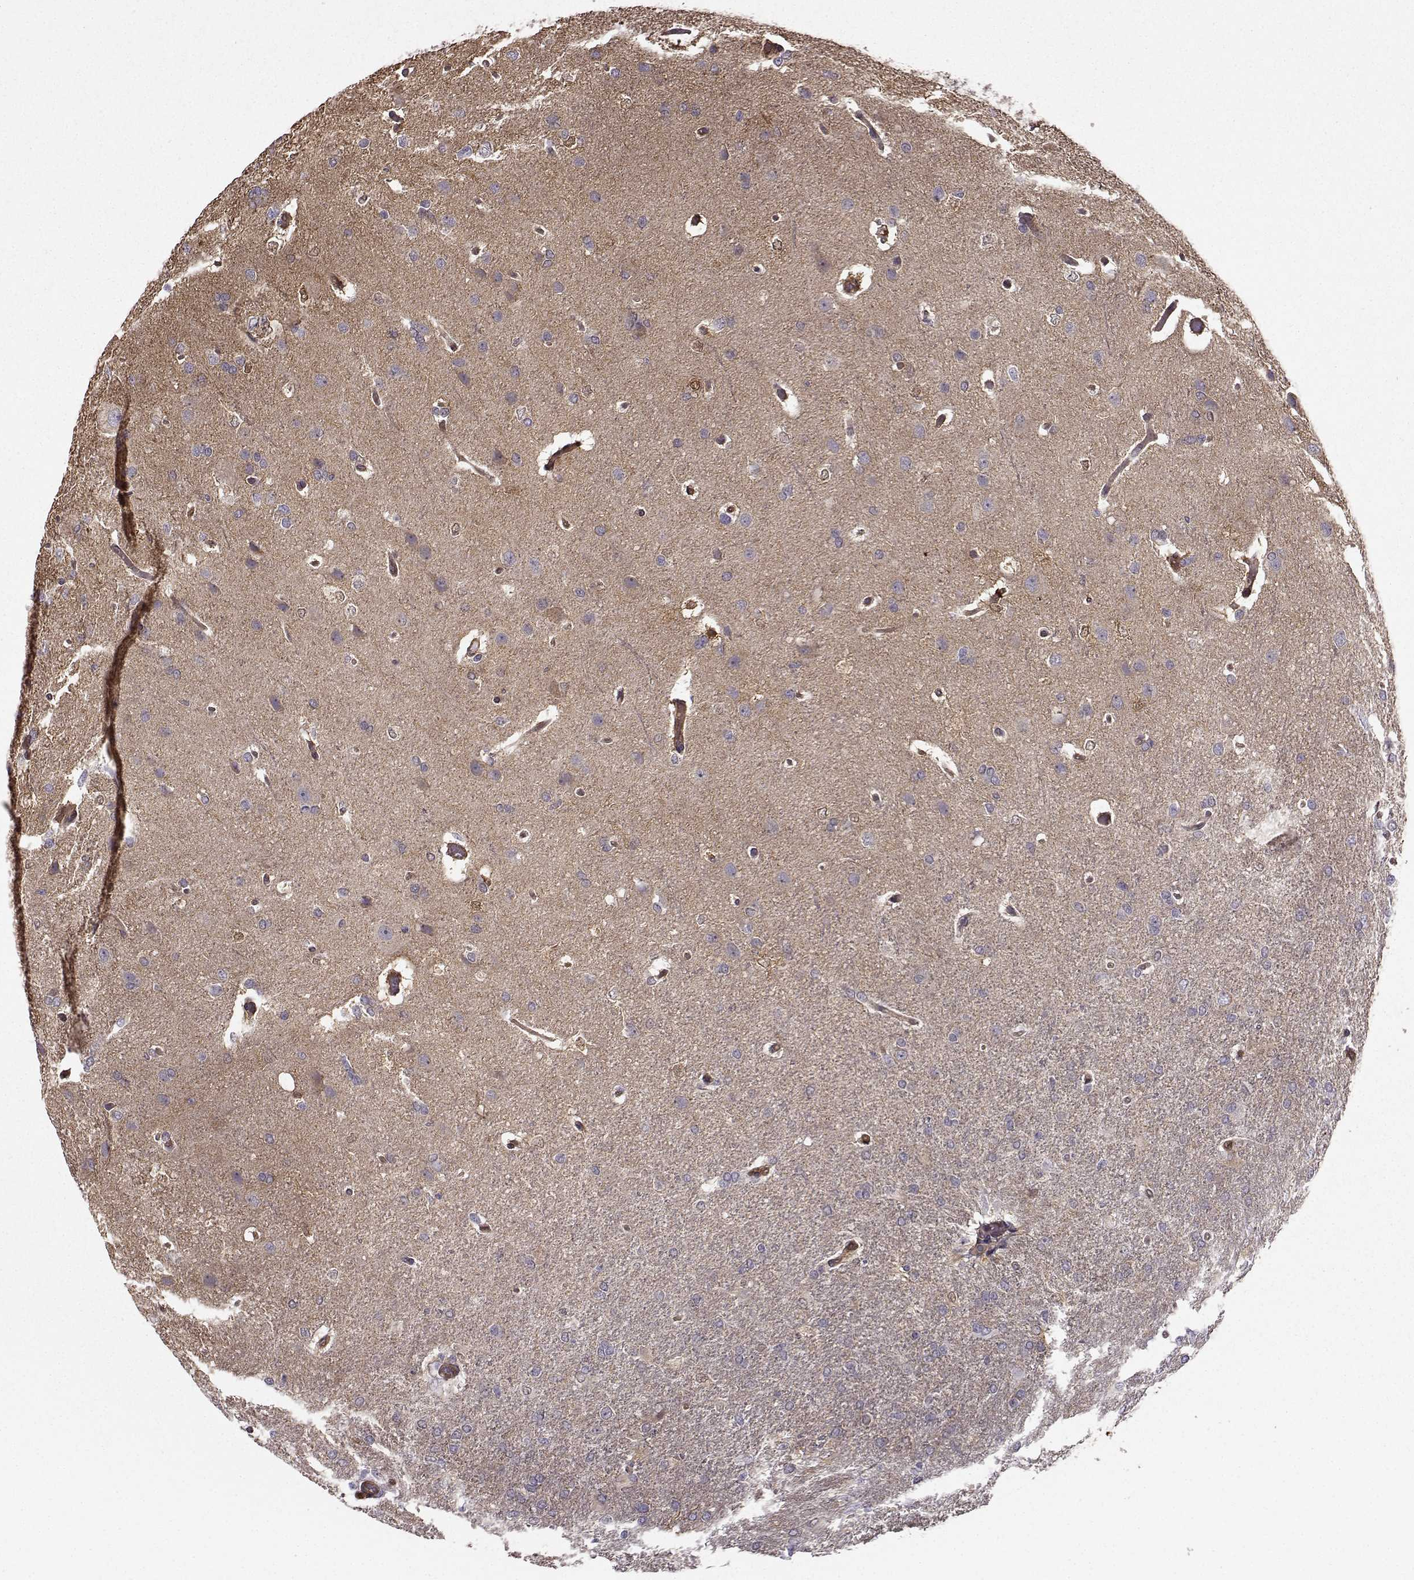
{"staining": {"intensity": "negative", "quantity": "none", "location": "none"}, "tissue": "glioma", "cell_type": "Tumor cells", "image_type": "cancer", "snomed": [{"axis": "morphology", "description": "Glioma, malignant, High grade"}, {"axis": "topography", "description": "Brain"}], "caption": "Image shows no significant protein expression in tumor cells of glioma.", "gene": "NQO1", "patient": {"sex": "male", "age": 68}}